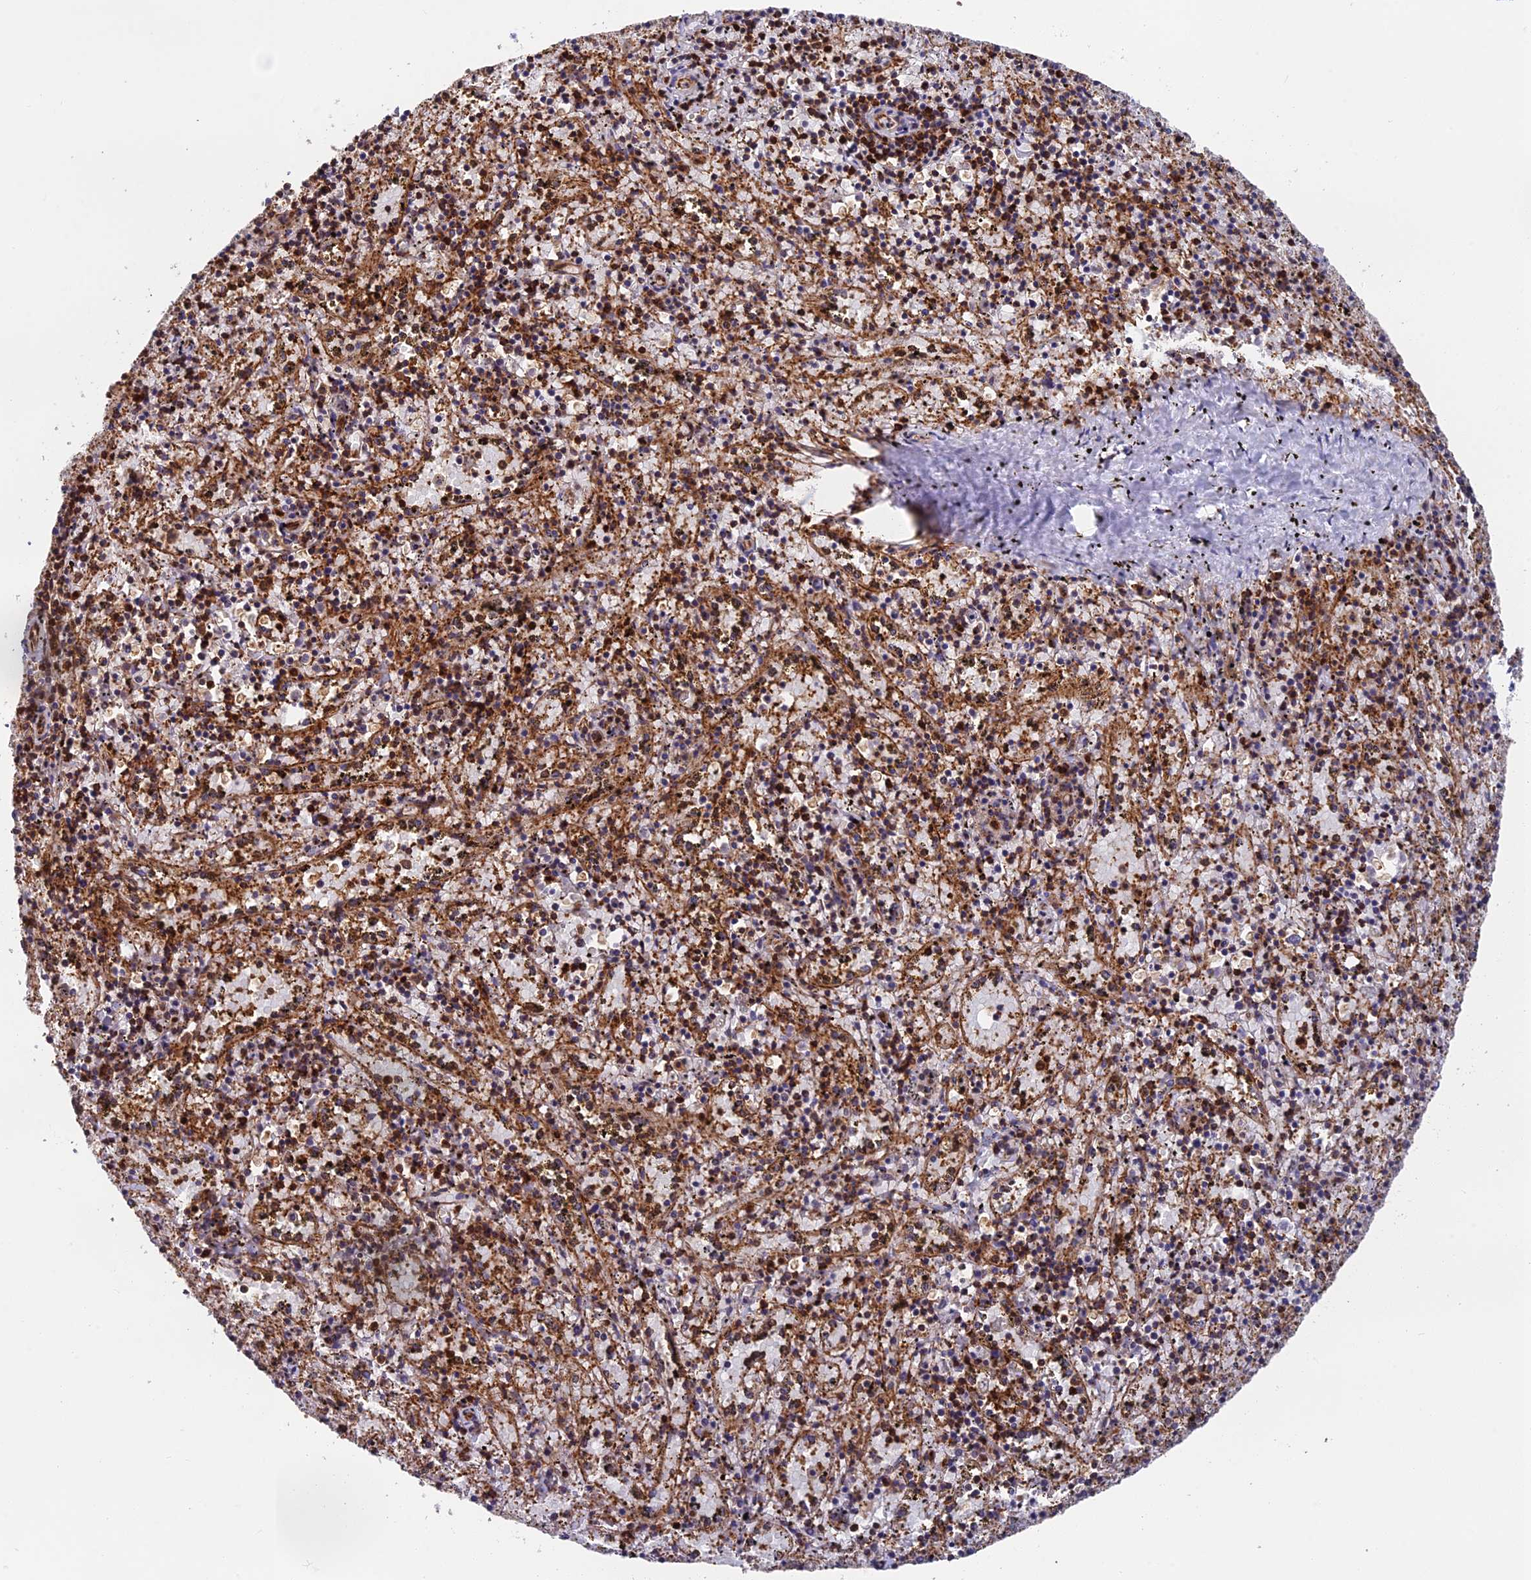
{"staining": {"intensity": "moderate", "quantity": "25%-75%", "location": "cytoplasmic/membranous,nuclear"}, "tissue": "spleen", "cell_type": "Cells in red pulp", "image_type": "normal", "snomed": [{"axis": "morphology", "description": "Normal tissue, NOS"}, {"axis": "topography", "description": "Spleen"}], "caption": "Spleen stained with IHC displays moderate cytoplasmic/membranous,nuclear expression in about 25%-75% of cells in red pulp. (DAB = brown stain, brightfield microscopy at high magnification).", "gene": "OSBPL1A", "patient": {"sex": "male", "age": 11}}